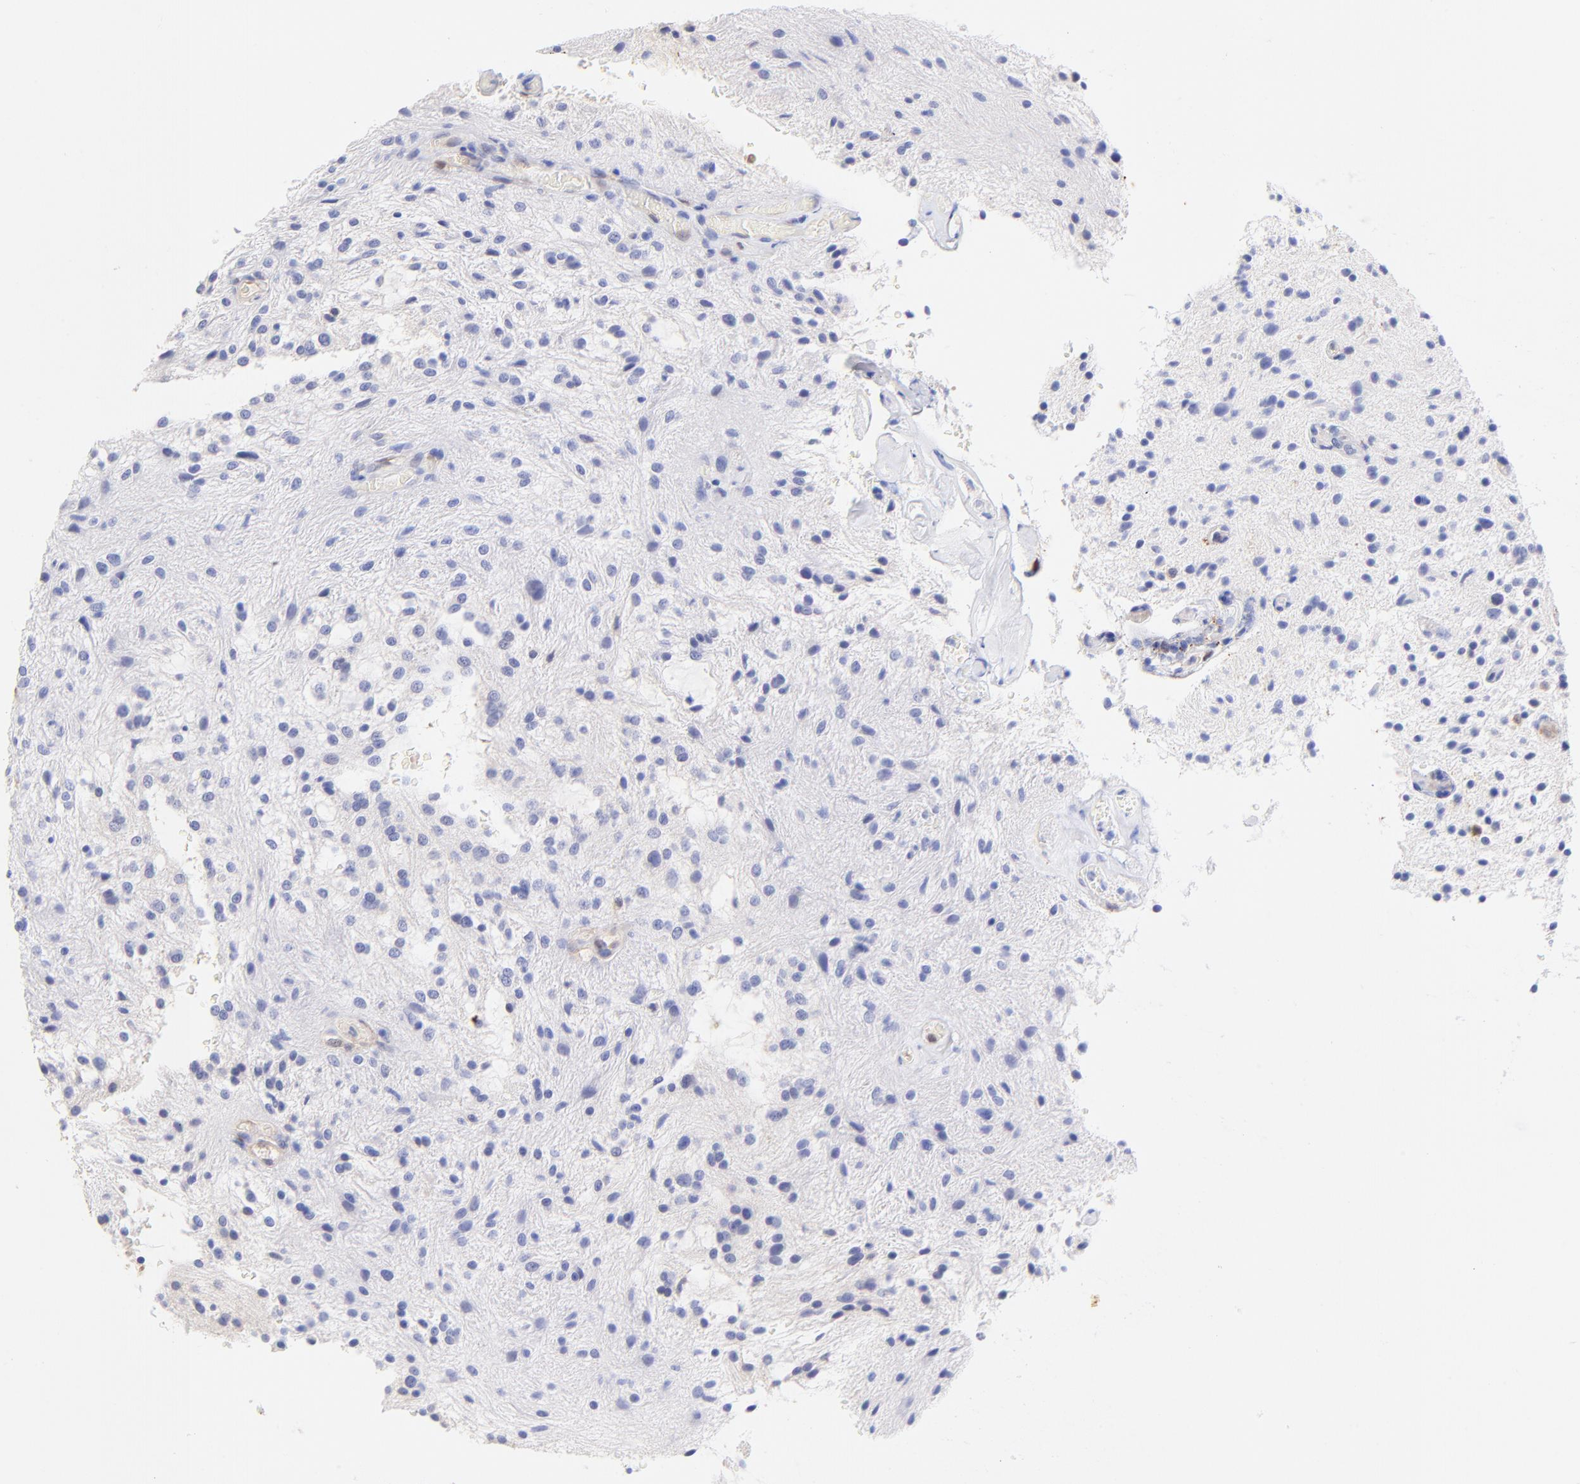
{"staining": {"intensity": "negative", "quantity": "none", "location": "none"}, "tissue": "glioma", "cell_type": "Tumor cells", "image_type": "cancer", "snomed": [{"axis": "morphology", "description": "Glioma, malignant, NOS"}, {"axis": "topography", "description": "Cerebellum"}], "caption": "Histopathology image shows no significant protein staining in tumor cells of glioma.", "gene": "ALDH1A1", "patient": {"sex": "female", "age": 10}}